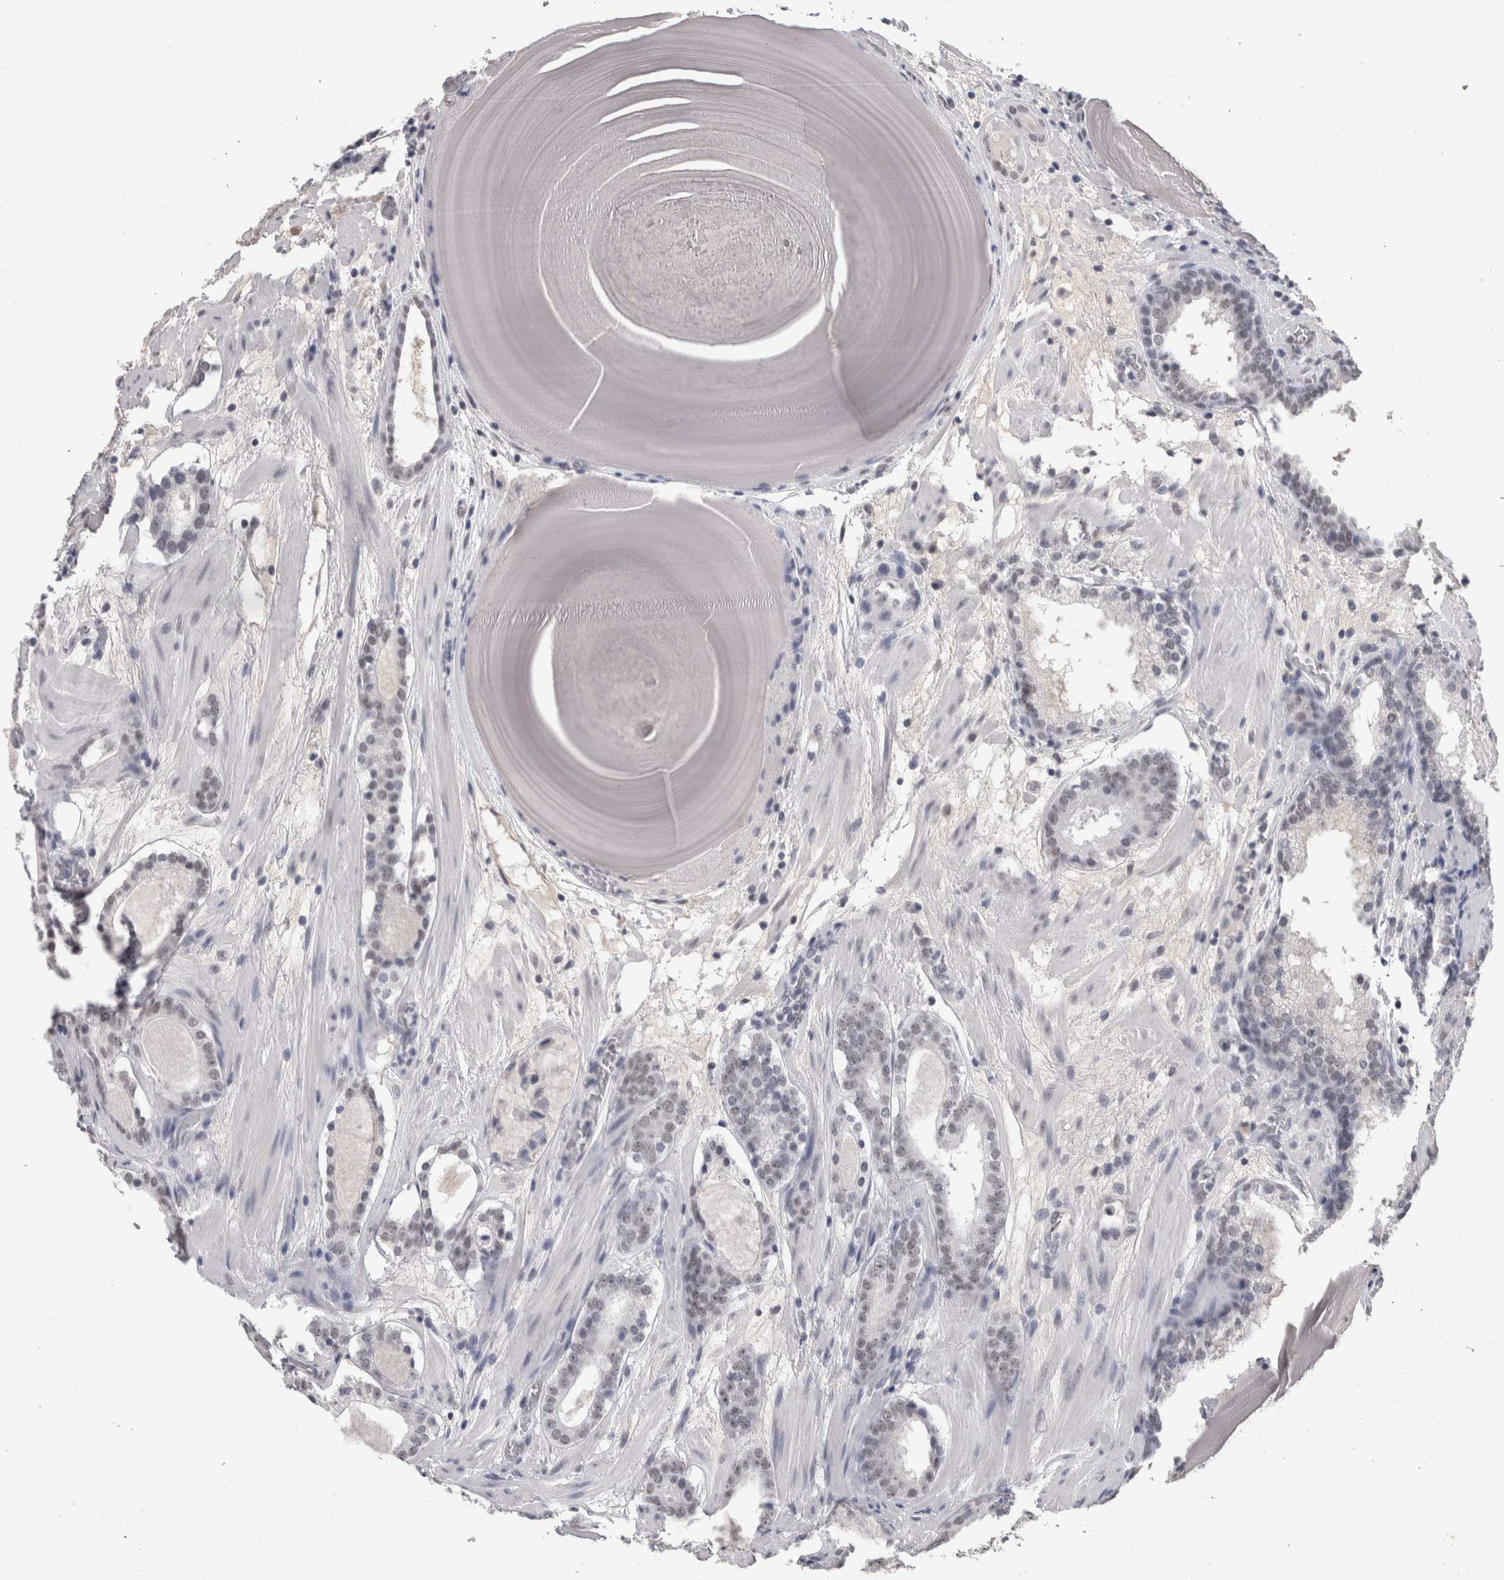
{"staining": {"intensity": "weak", "quantity": ">75%", "location": "nuclear"}, "tissue": "prostate cancer", "cell_type": "Tumor cells", "image_type": "cancer", "snomed": [{"axis": "morphology", "description": "Adenocarcinoma, Low grade"}, {"axis": "topography", "description": "Prostate"}], "caption": "The image exhibits immunohistochemical staining of prostate cancer. There is weak nuclear expression is seen in approximately >75% of tumor cells.", "gene": "DDX17", "patient": {"sex": "male", "age": 69}}